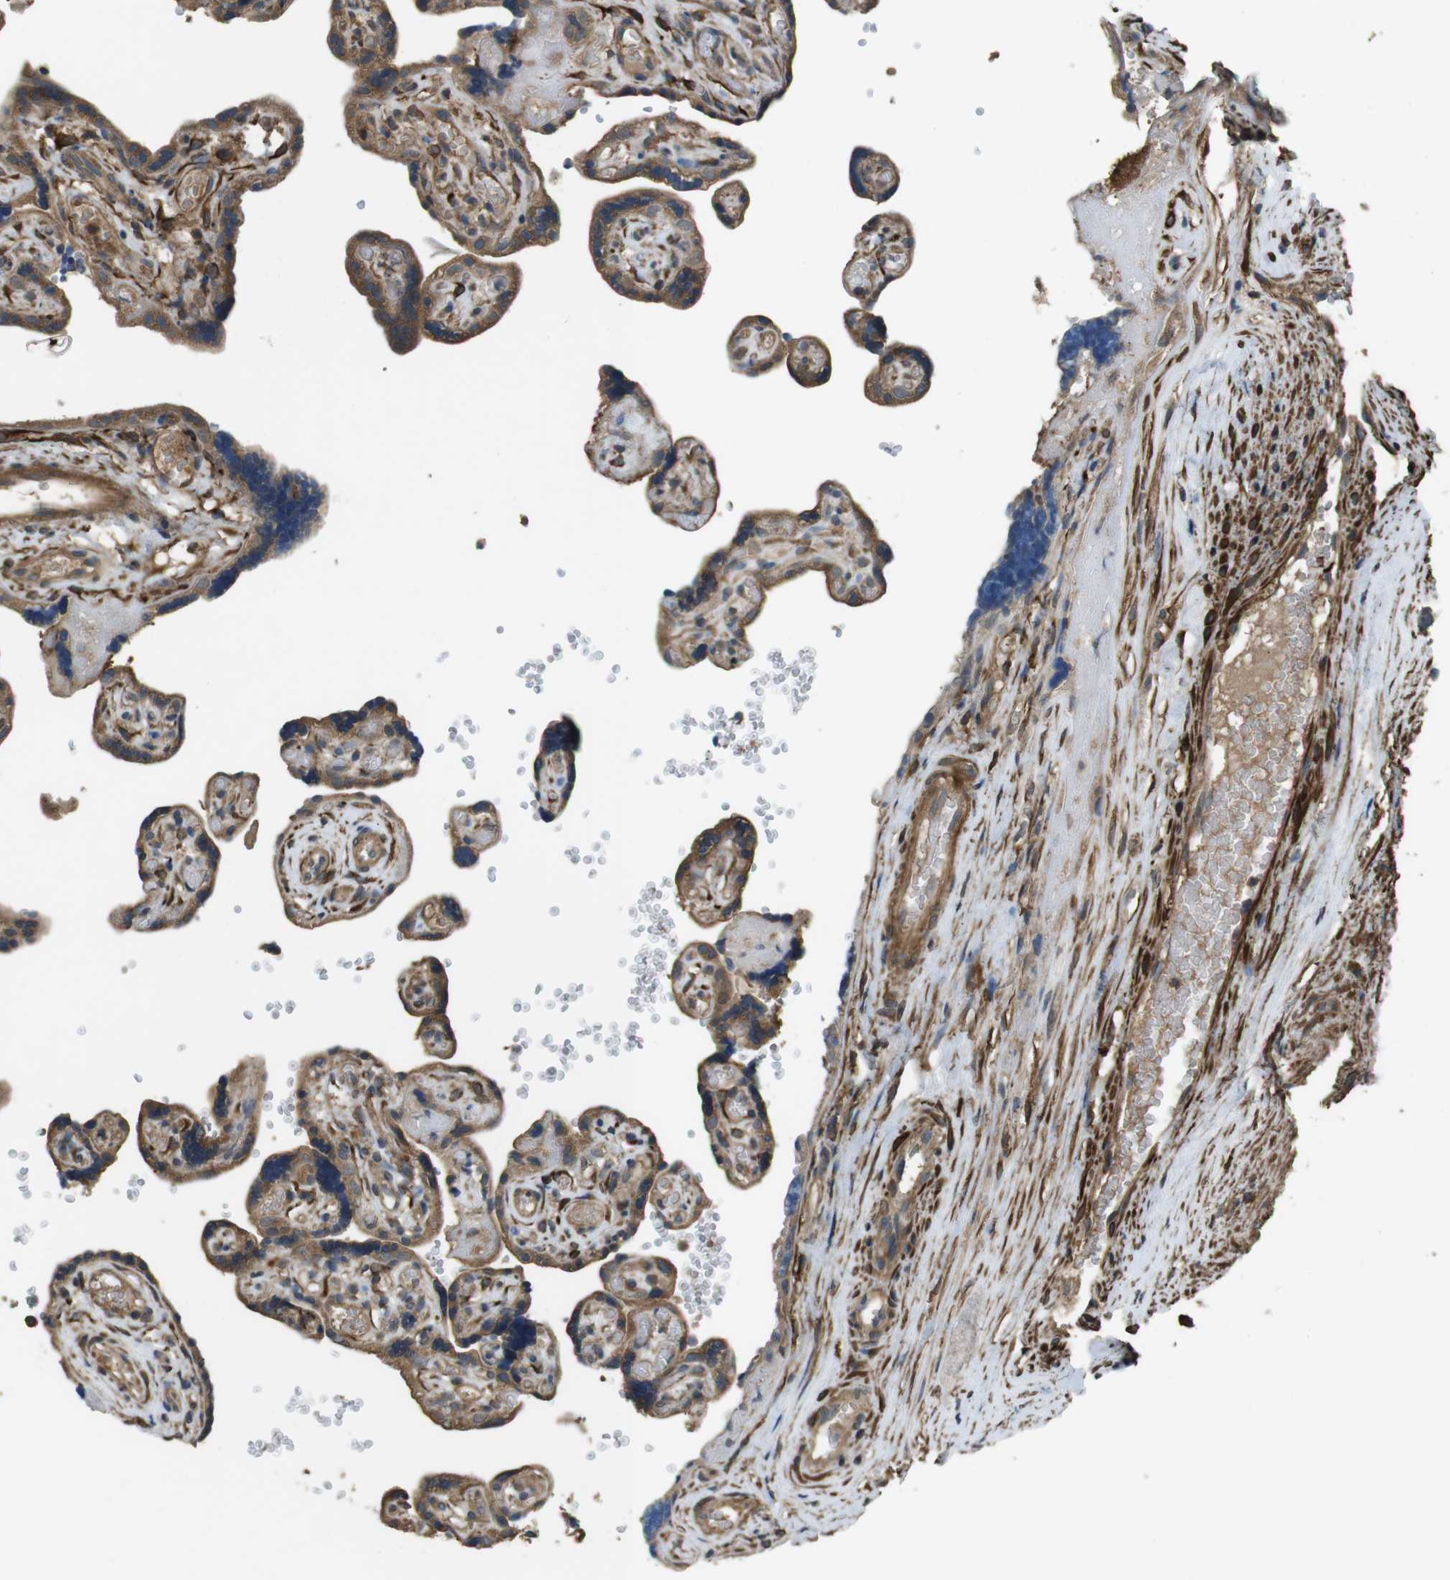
{"staining": {"intensity": "strong", "quantity": ">75%", "location": "cytoplasmic/membranous"}, "tissue": "placenta", "cell_type": "Trophoblastic cells", "image_type": "normal", "snomed": [{"axis": "morphology", "description": "Normal tissue, NOS"}, {"axis": "topography", "description": "Placenta"}], "caption": "Protein expression analysis of normal placenta displays strong cytoplasmic/membranous staining in approximately >75% of trophoblastic cells.", "gene": "FUT2", "patient": {"sex": "female", "age": 30}}